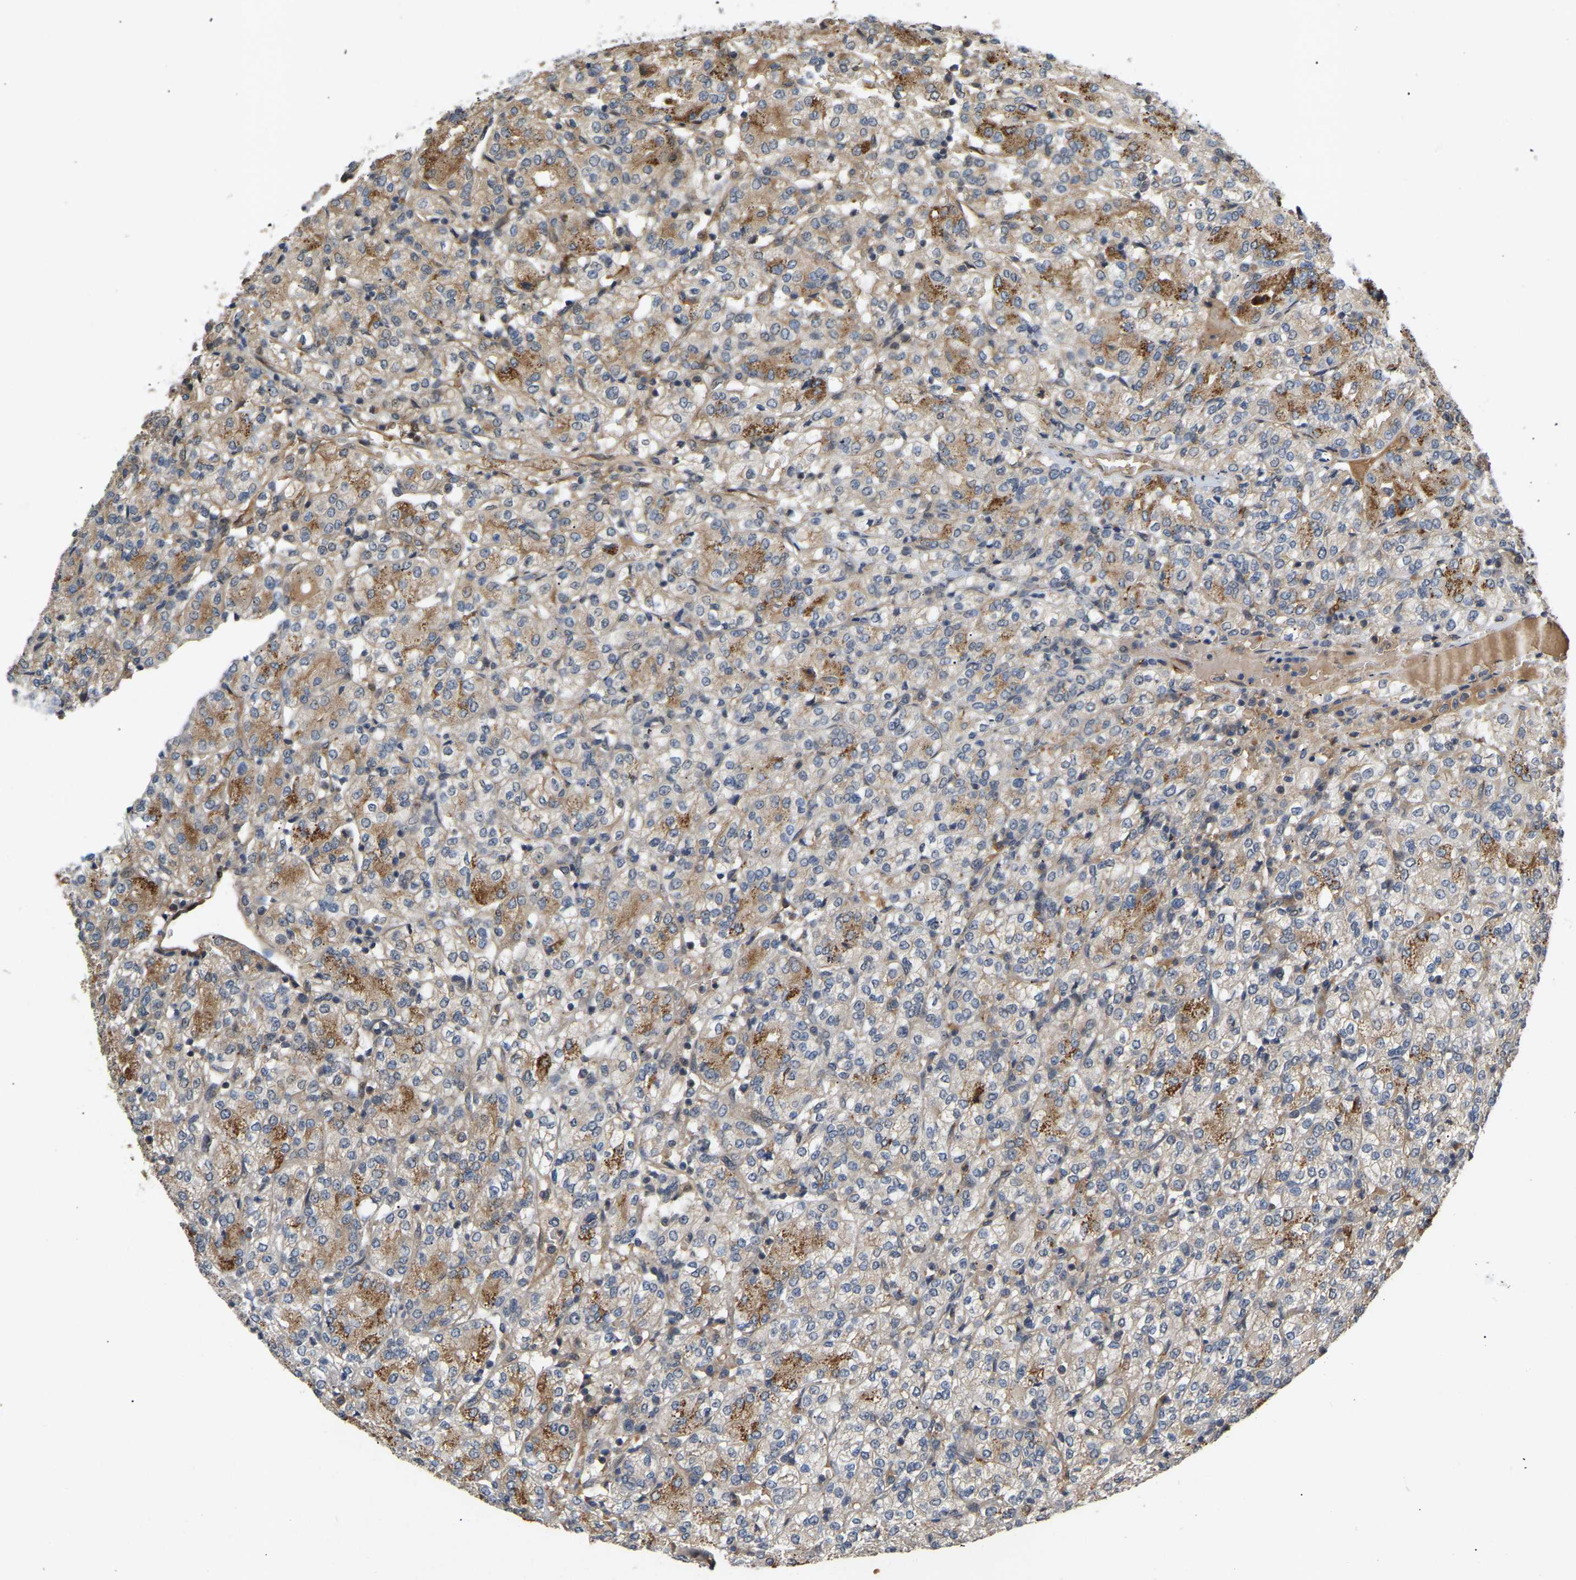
{"staining": {"intensity": "moderate", "quantity": "25%-75%", "location": "cytoplasmic/membranous"}, "tissue": "renal cancer", "cell_type": "Tumor cells", "image_type": "cancer", "snomed": [{"axis": "morphology", "description": "Adenocarcinoma, NOS"}, {"axis": "topography", "description": "Kidney"}], "caption": "Renal cancer (adenocarcinoma) stained for a protein shows moderate cytoplasmic/membranous positivity in tumor cells.", "gene": "LIMK2", "patient": {"sex": "male", "age": 77}}